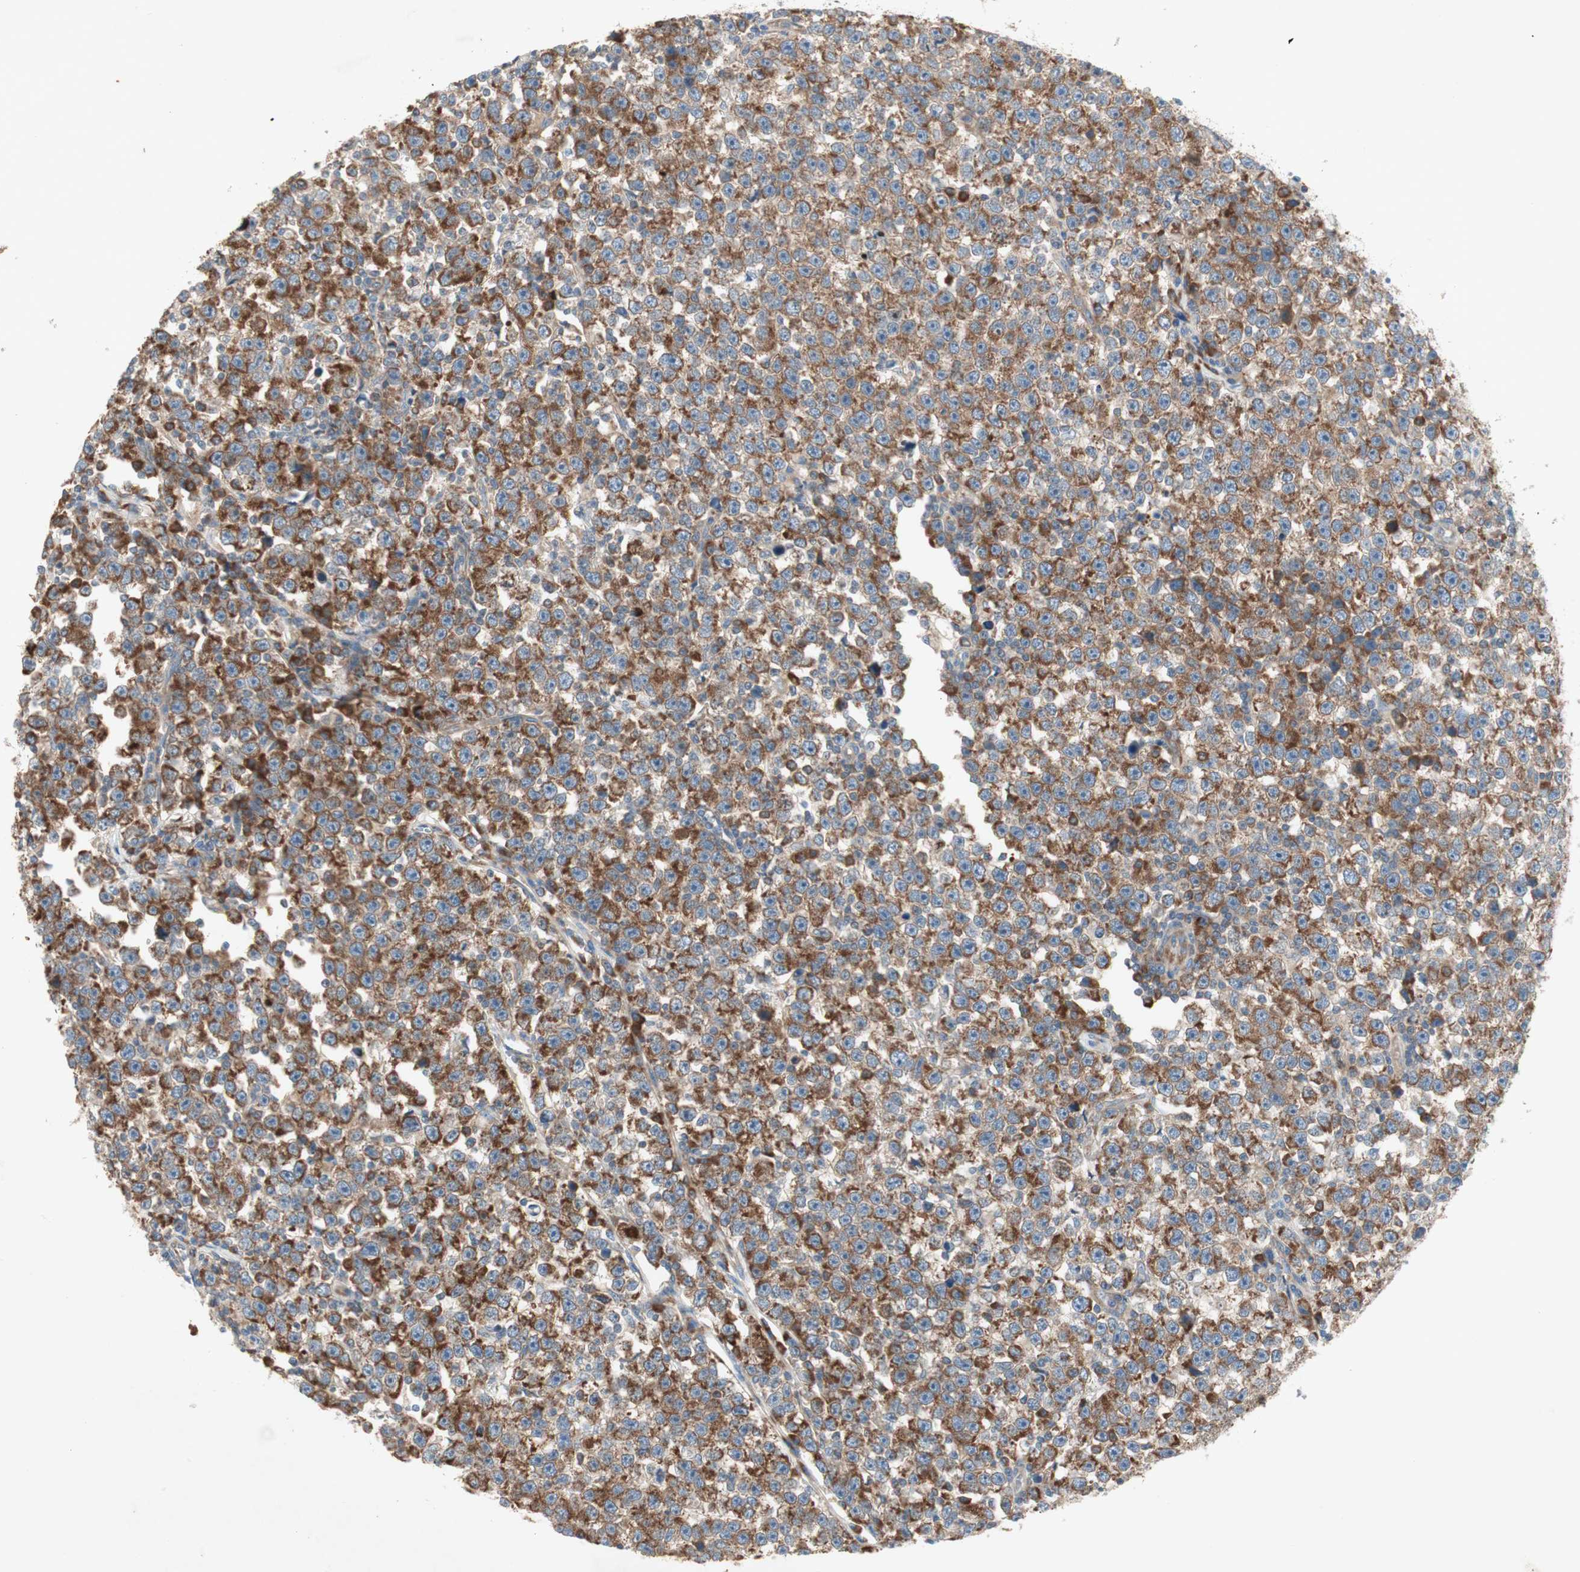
{"staining": {"intensity": "strong", "quantity": ">75%", "location": "cytoplasmic/membranous"}, "tissue": "testis cancer", "cell_type": "Tumor cells", "image_type": "cancer", "snomed": [{"axis": "morphology", "description": "Seminoma, NOS"}, {"axis": "topography", "description": "Testis"}], "caption": "A brown stain shows strong cytoplasmic/membranous staining of a protein in testis seminoma tumor cells.", "gene": "RPL23", "patient": {"sex": "male", "age": 43}}